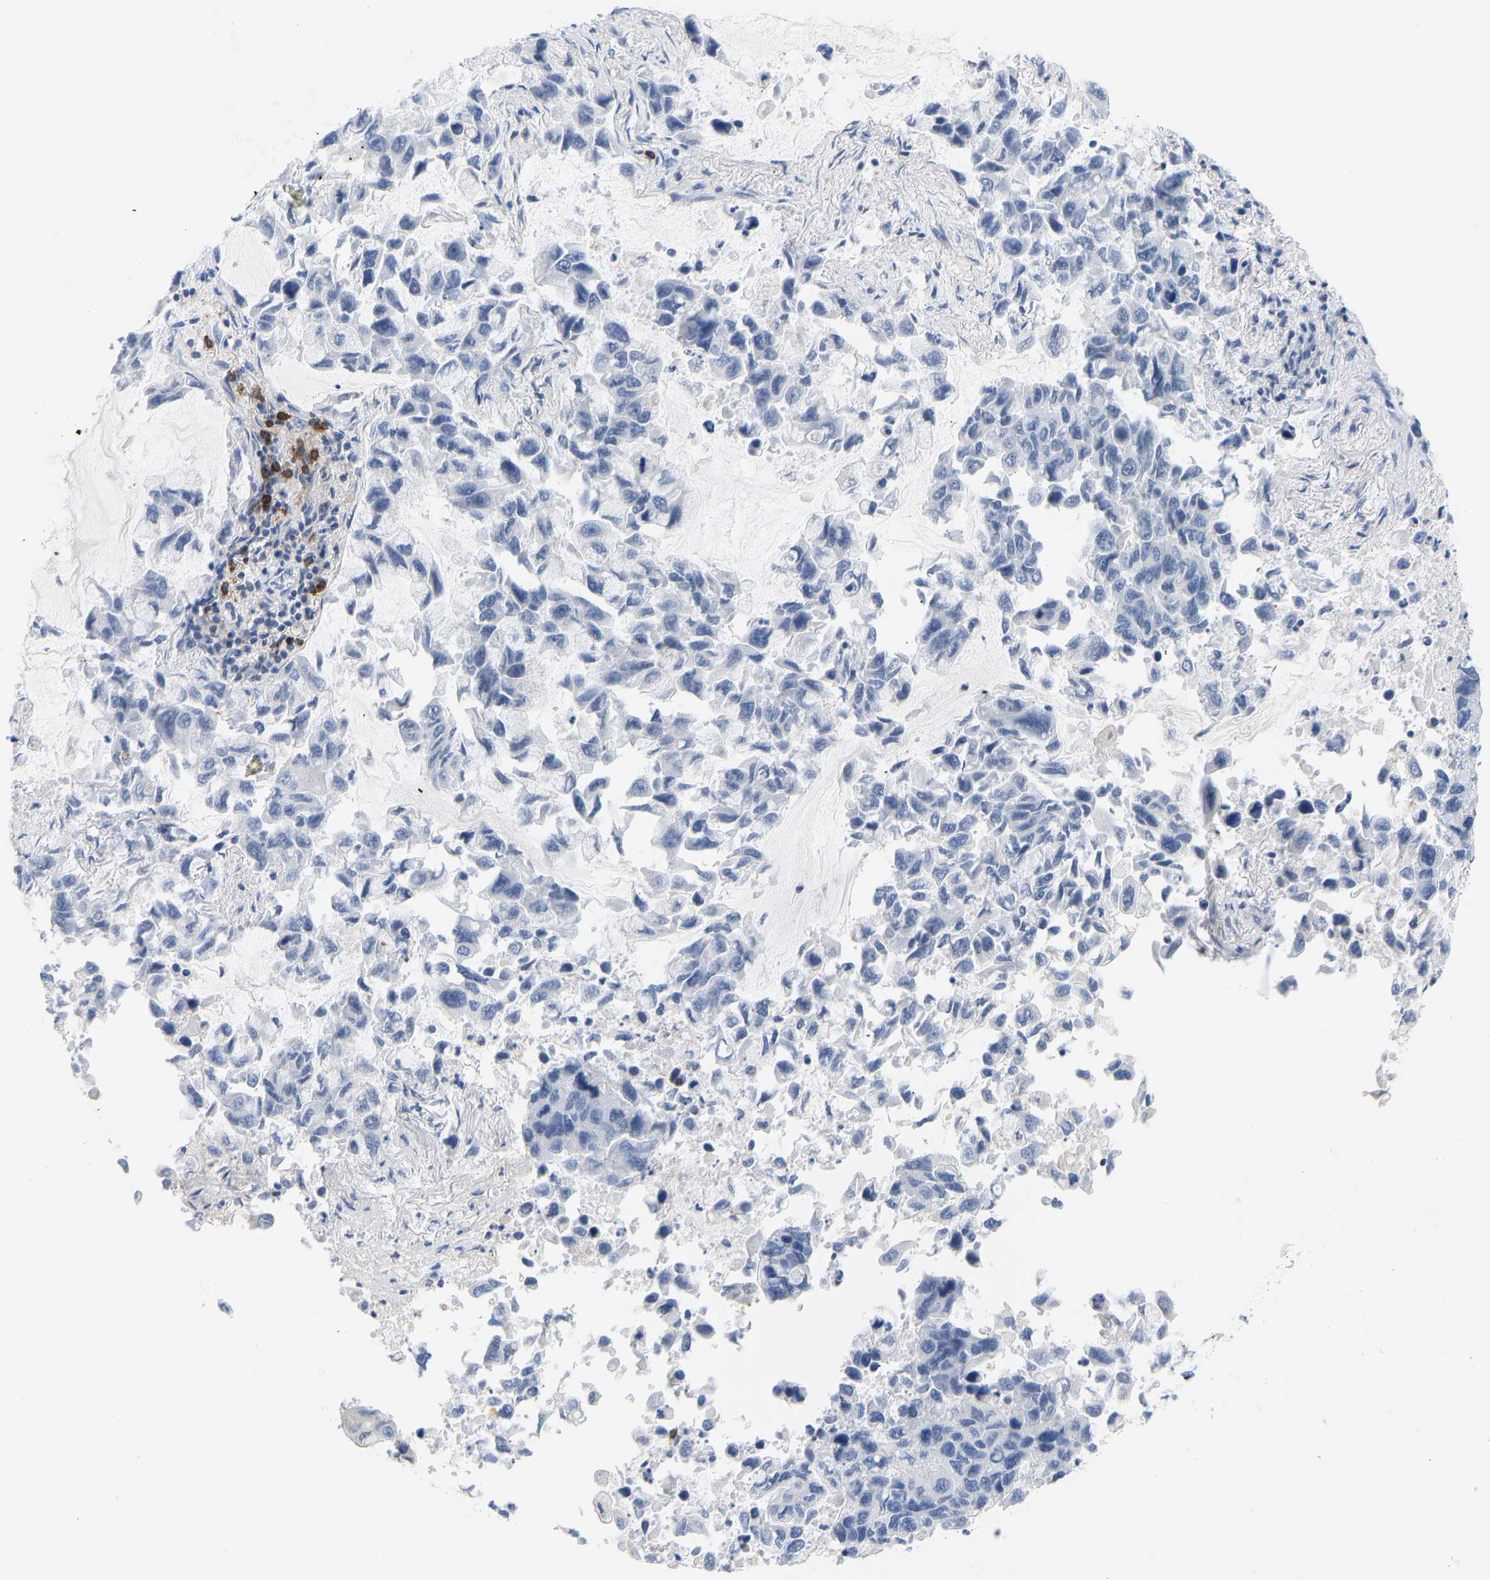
{"staining": {"intensity": "negative", "quantity": "none", "location": "none"}, "tissue": "lung cancer", "cell_type": "Tumor cells", "image_type": "cancer", "snomed": [{"axis": "morphology", "description": "Adenocarcinoma, NOS"}, {"axis": "topography", "description": "Lung"}], "caption": "Tumor cells show no significant protein positivity in lung adenocarcinoma.", "gene": "EVL", "patient": {"sex": "male", "age": 64}}